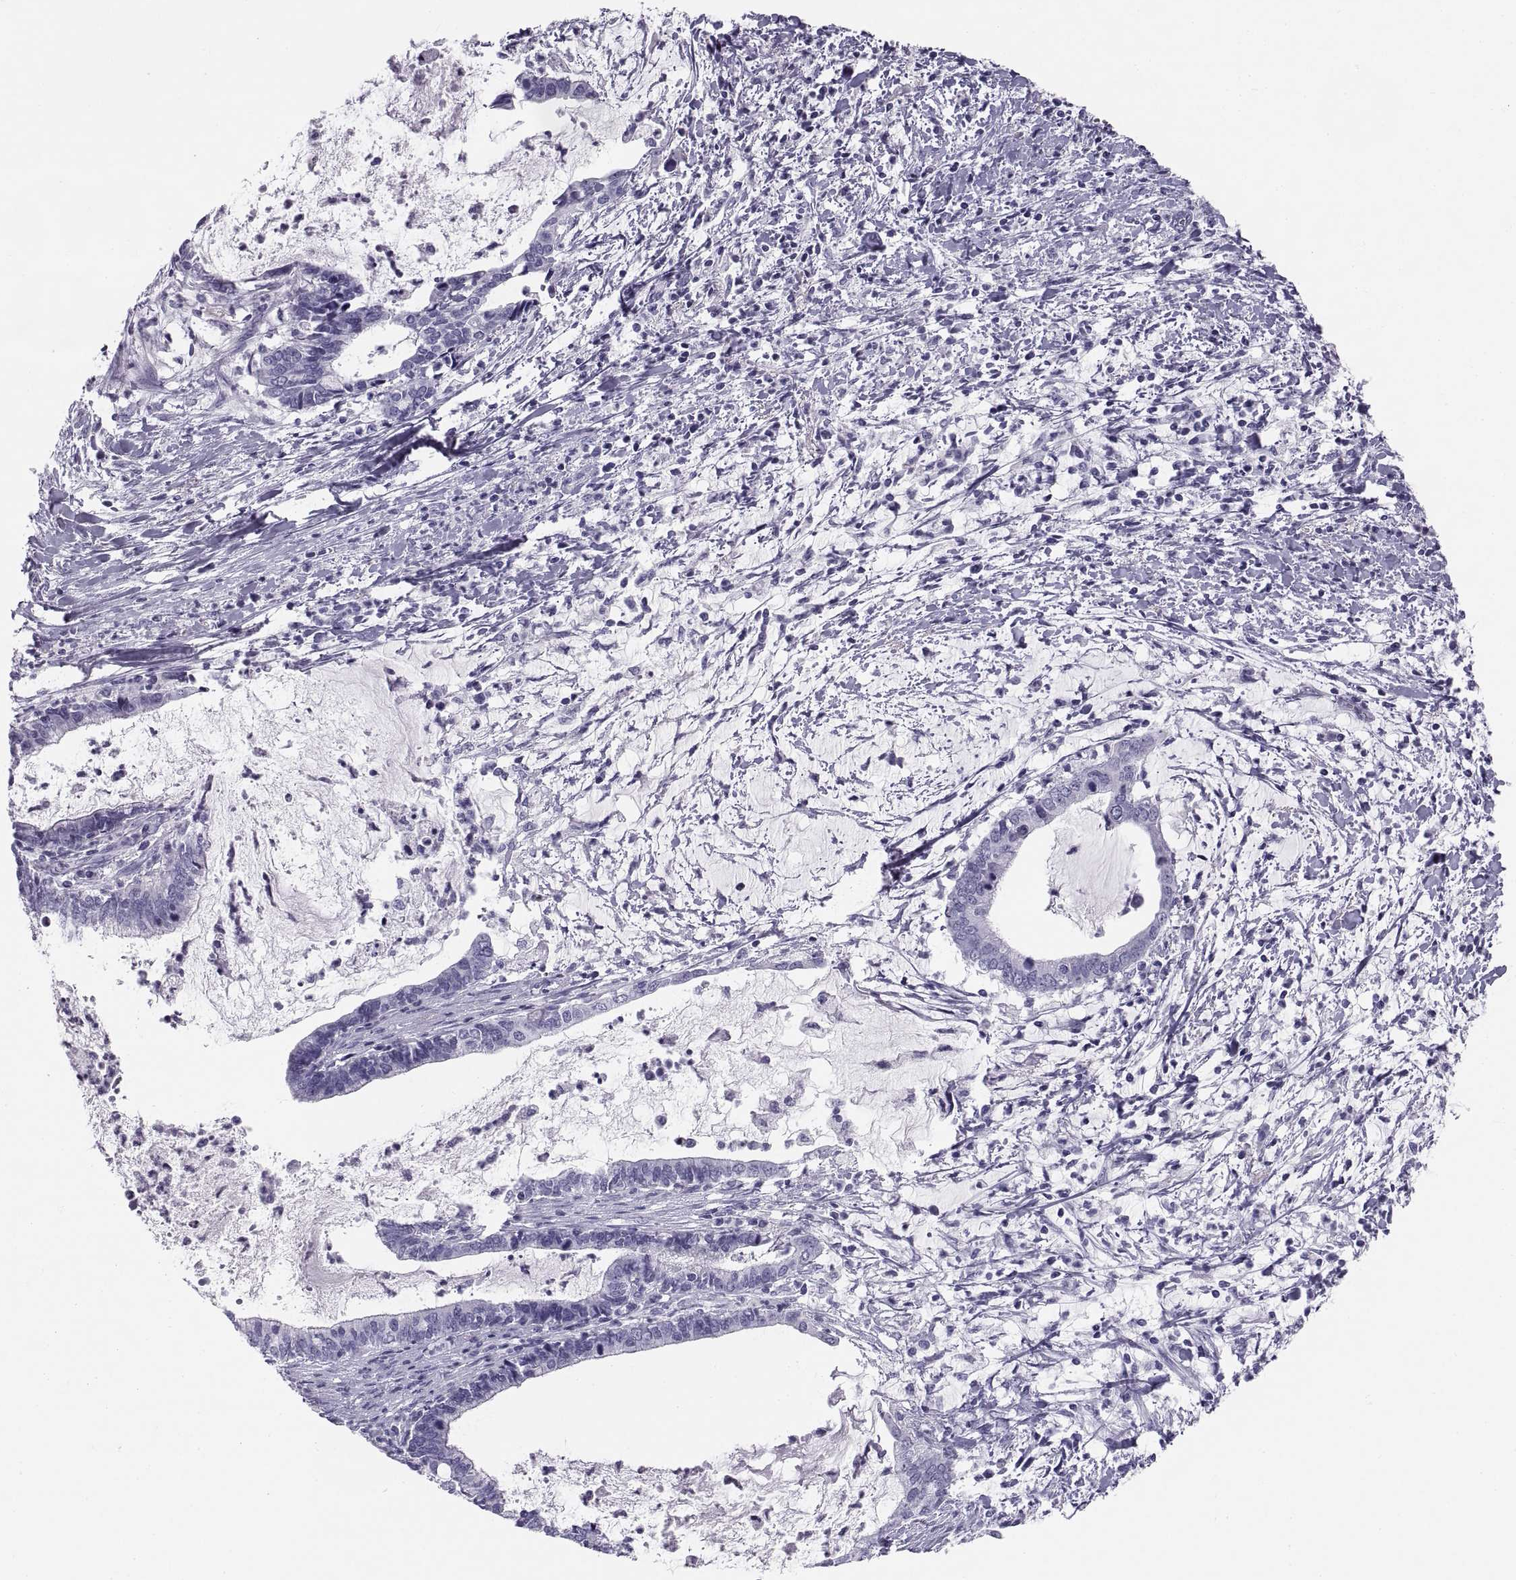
{"staining": {"intensity": "negative", "quantity": "none", "location": "none"}, "tissue": "cervical cancer", "cell_type": "Tumor cells", "image_type": "cancer", "snomed": [{"axis": "morphology", "description": "Adenocarcinoma, NOS"}, {"axis": "topography", "description": "Cervix"}], "caption": "Tumor cells show no significant expression in adenocarcinoma (cervical).", "gene": "PAX2", "patient": {"sex": "female", "age": 42}}